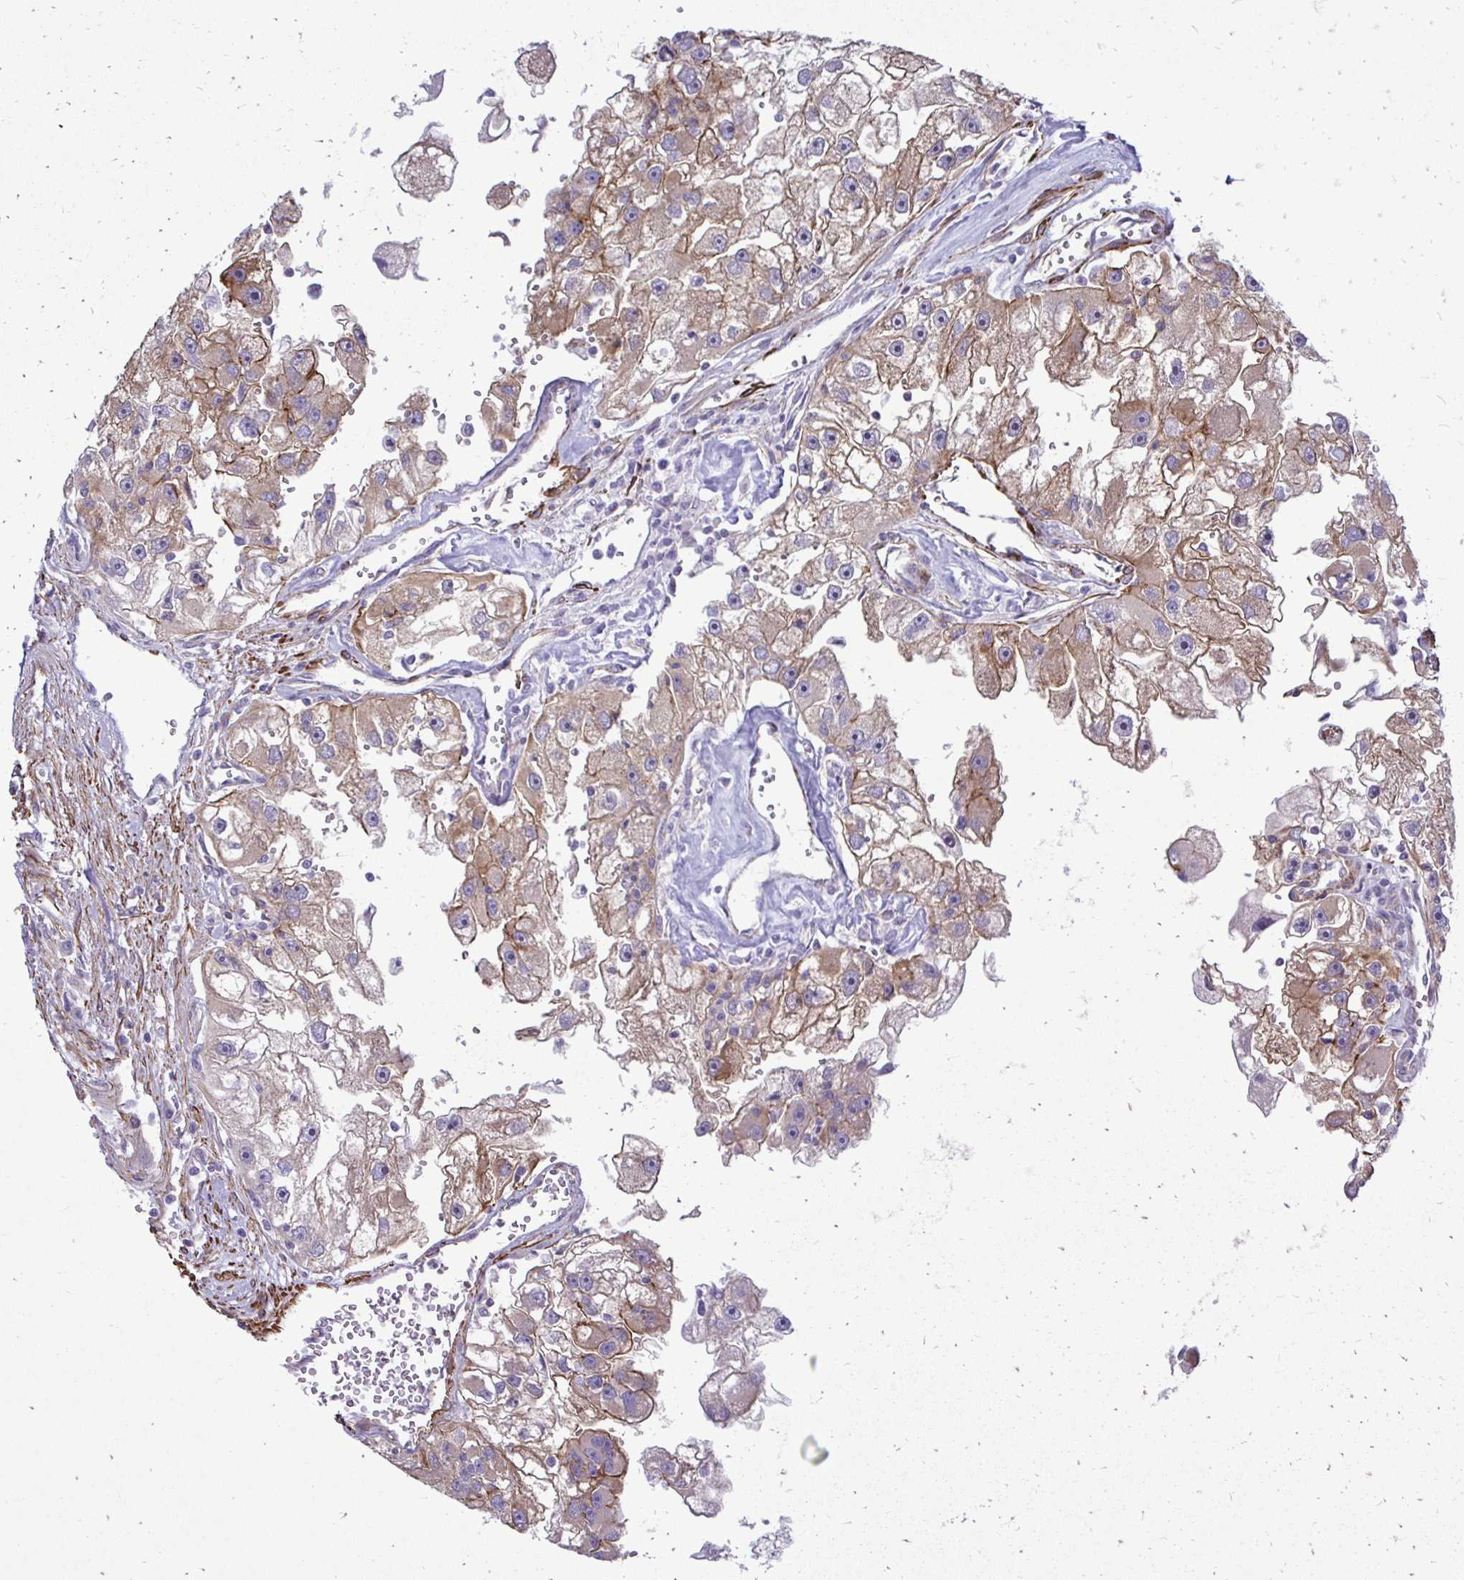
{"staining": {"intensity": "moderate", "quantity": ">75%", "location": "cytoplasmic/membranous"}, "tissue": "renal cancer", "cell_type": "Tumor cells", "image_type": "cancer", "snomed": [{"axis": "morphology", "description": "Adenocarcinoma, NOS"}, {"axis": "topography", "description": "Kidney"}], "caption": "Immunohistochemistry image of human renal cancer (adenocarcinoma) stained for a protein (brown), which displays medium levels of moderate cytoplasmic/membranous positivity in about >75% of tumor cells.", "gene": "CTPS1", "patient": {"sex": "male", "age": 63}}